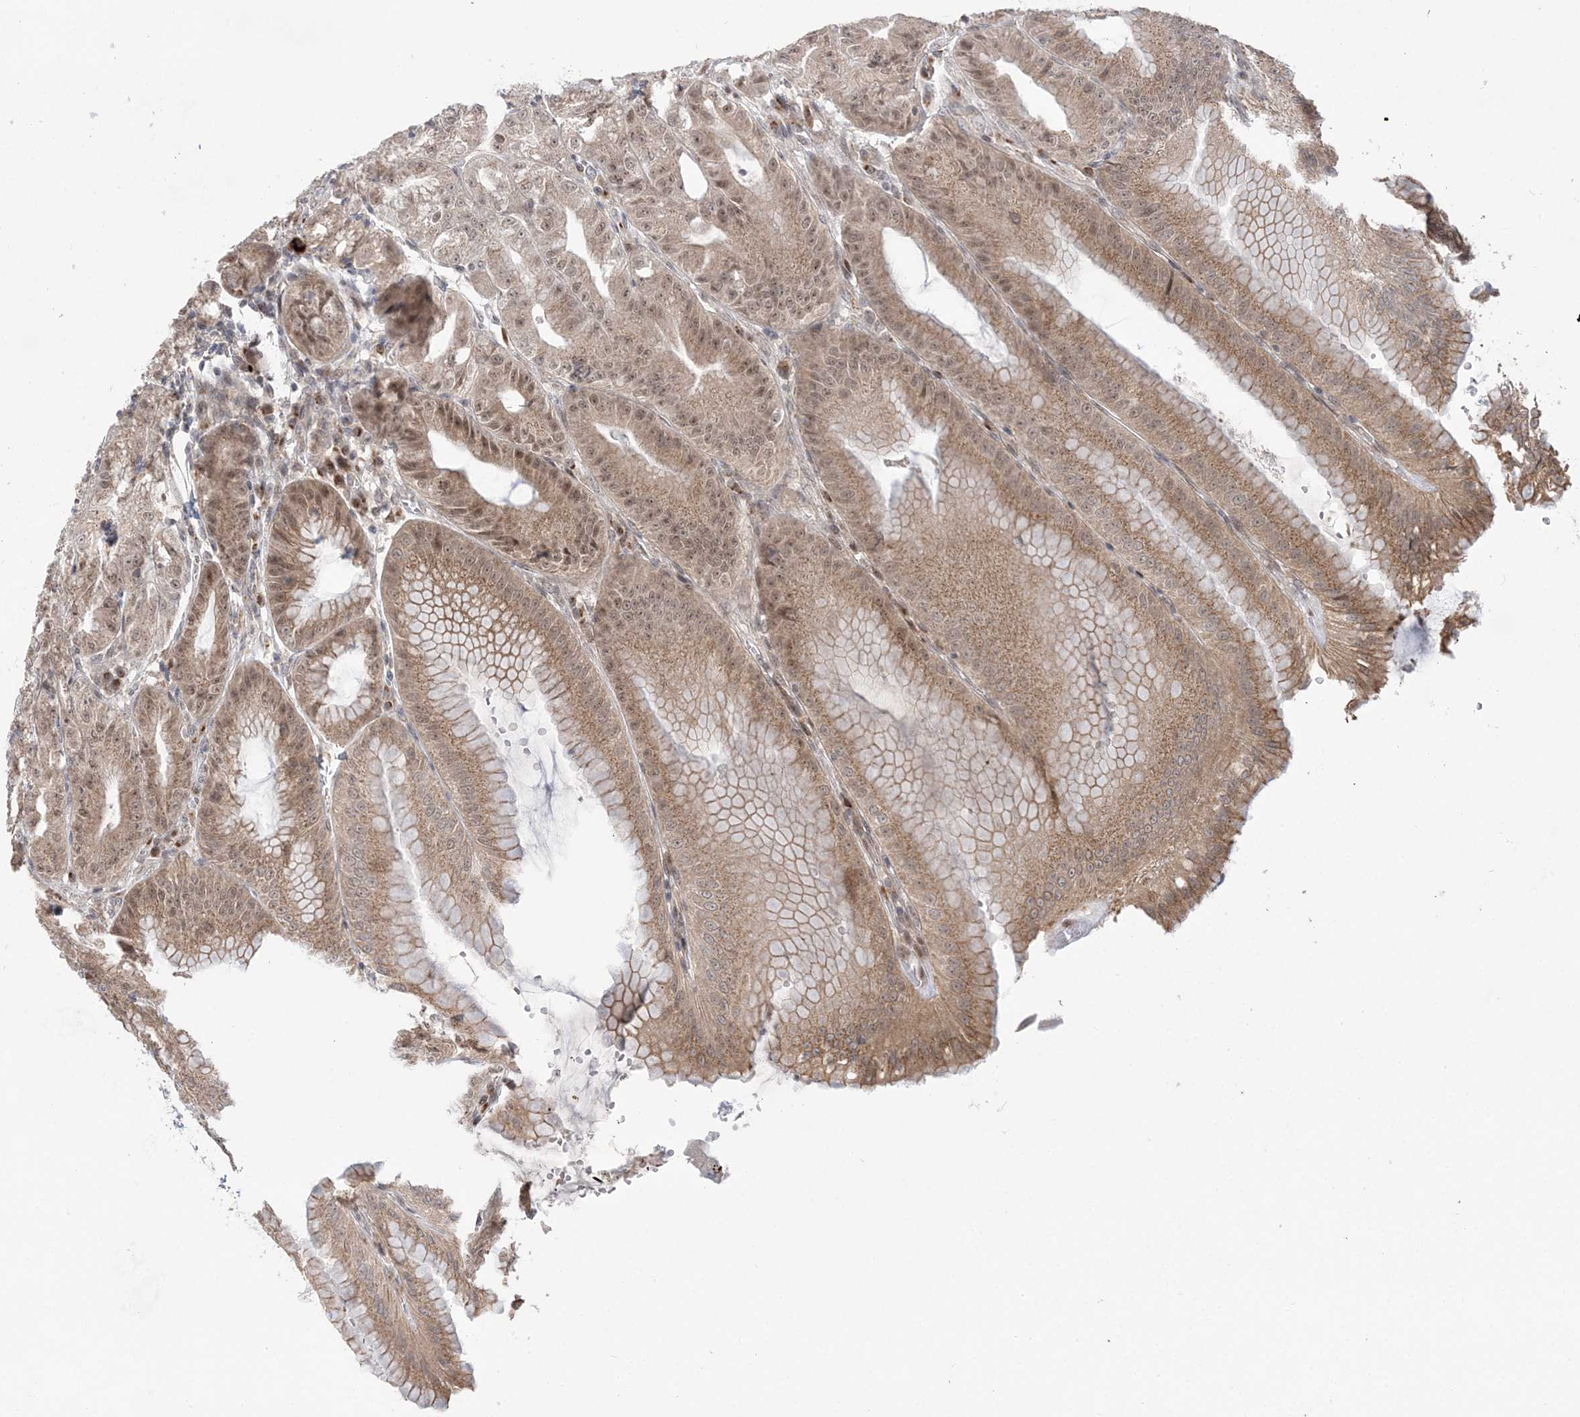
{"staining": {"intensity": "moderate", "quantity": ">75%", "location": "cytoplasmic/membranous,nuclear"}, "tissue": "stomach", "cell_type": "Glandular cells", "image_type": "normal", "snomed": [{"axis": "morphology", "description": "Normal tissue, NOS"}, {"axis": "topography", "description": "Stomach, upper"}, {"axis": "topography", "description": "Stomach, lower"}], "caption": "Immunohistochemistry micrograph of unremarkable human stomach stained for a protein (brown), which demonstrates medium levels of moderate cytoplasmic/membranous,nuclear expression in about >75% of glandular cells.", "gene": "ANAPC15", "patient": {"sex": "male", "age": 71}}